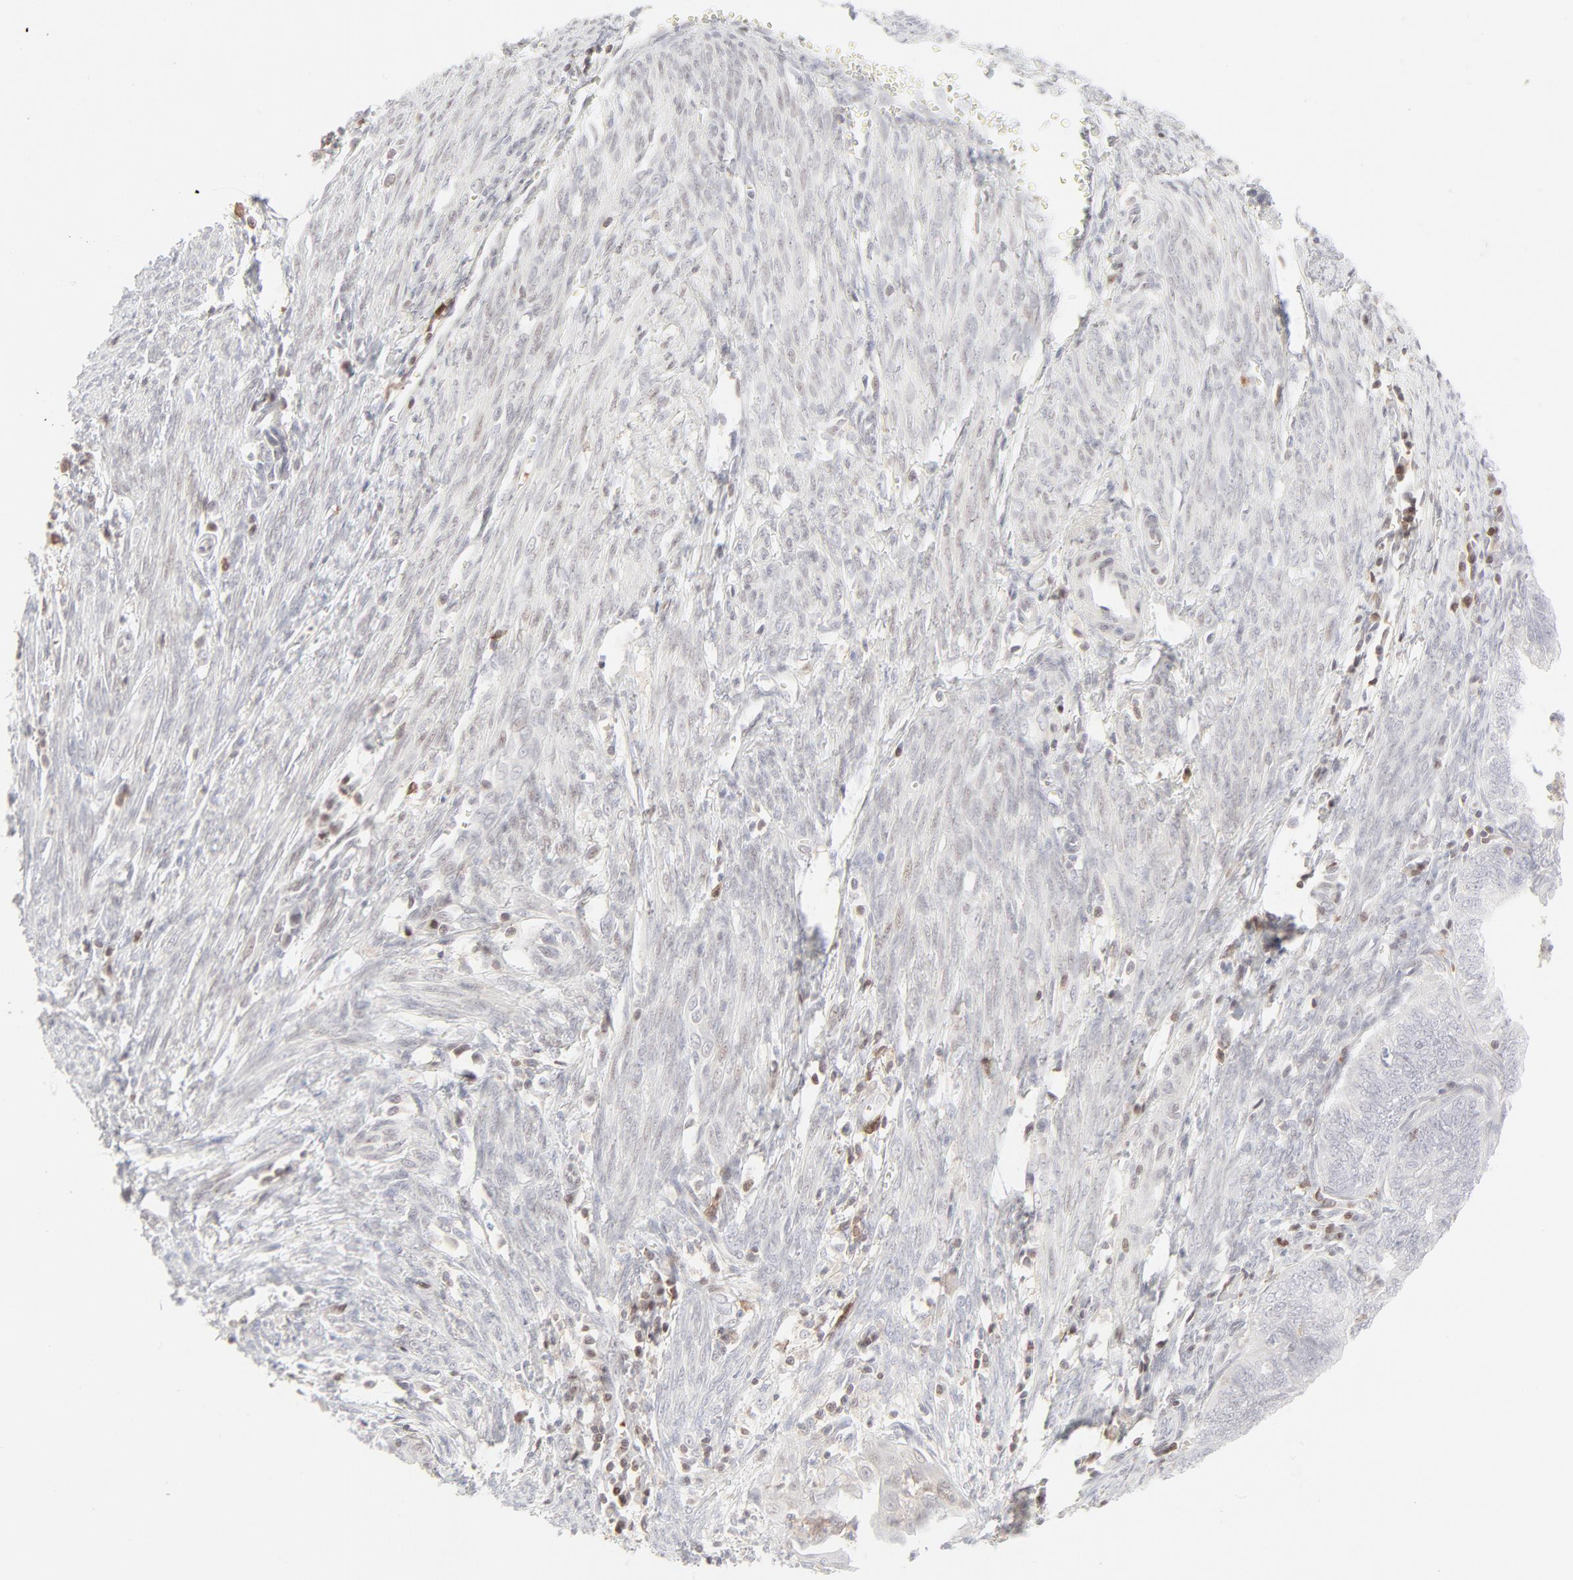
{"staining": {"intensity": "negative", "quantity": "none", "location": "none"}, "tissue": "endometrial cancer", "cell_type": "Tumor cells", "image_type": "cancer", "snomed": [{"axis": "morphology", "description": "Adenocarcinoma, NOS"}, {"axis": "topography", "description": "Endometrium"}], "caption": "This is an IHC image of adenocarcinoma (endometrial). There is no positivity in tumor cells.", "gene": "PRKCB", "patient": {"sex": "female", "age": 66}}